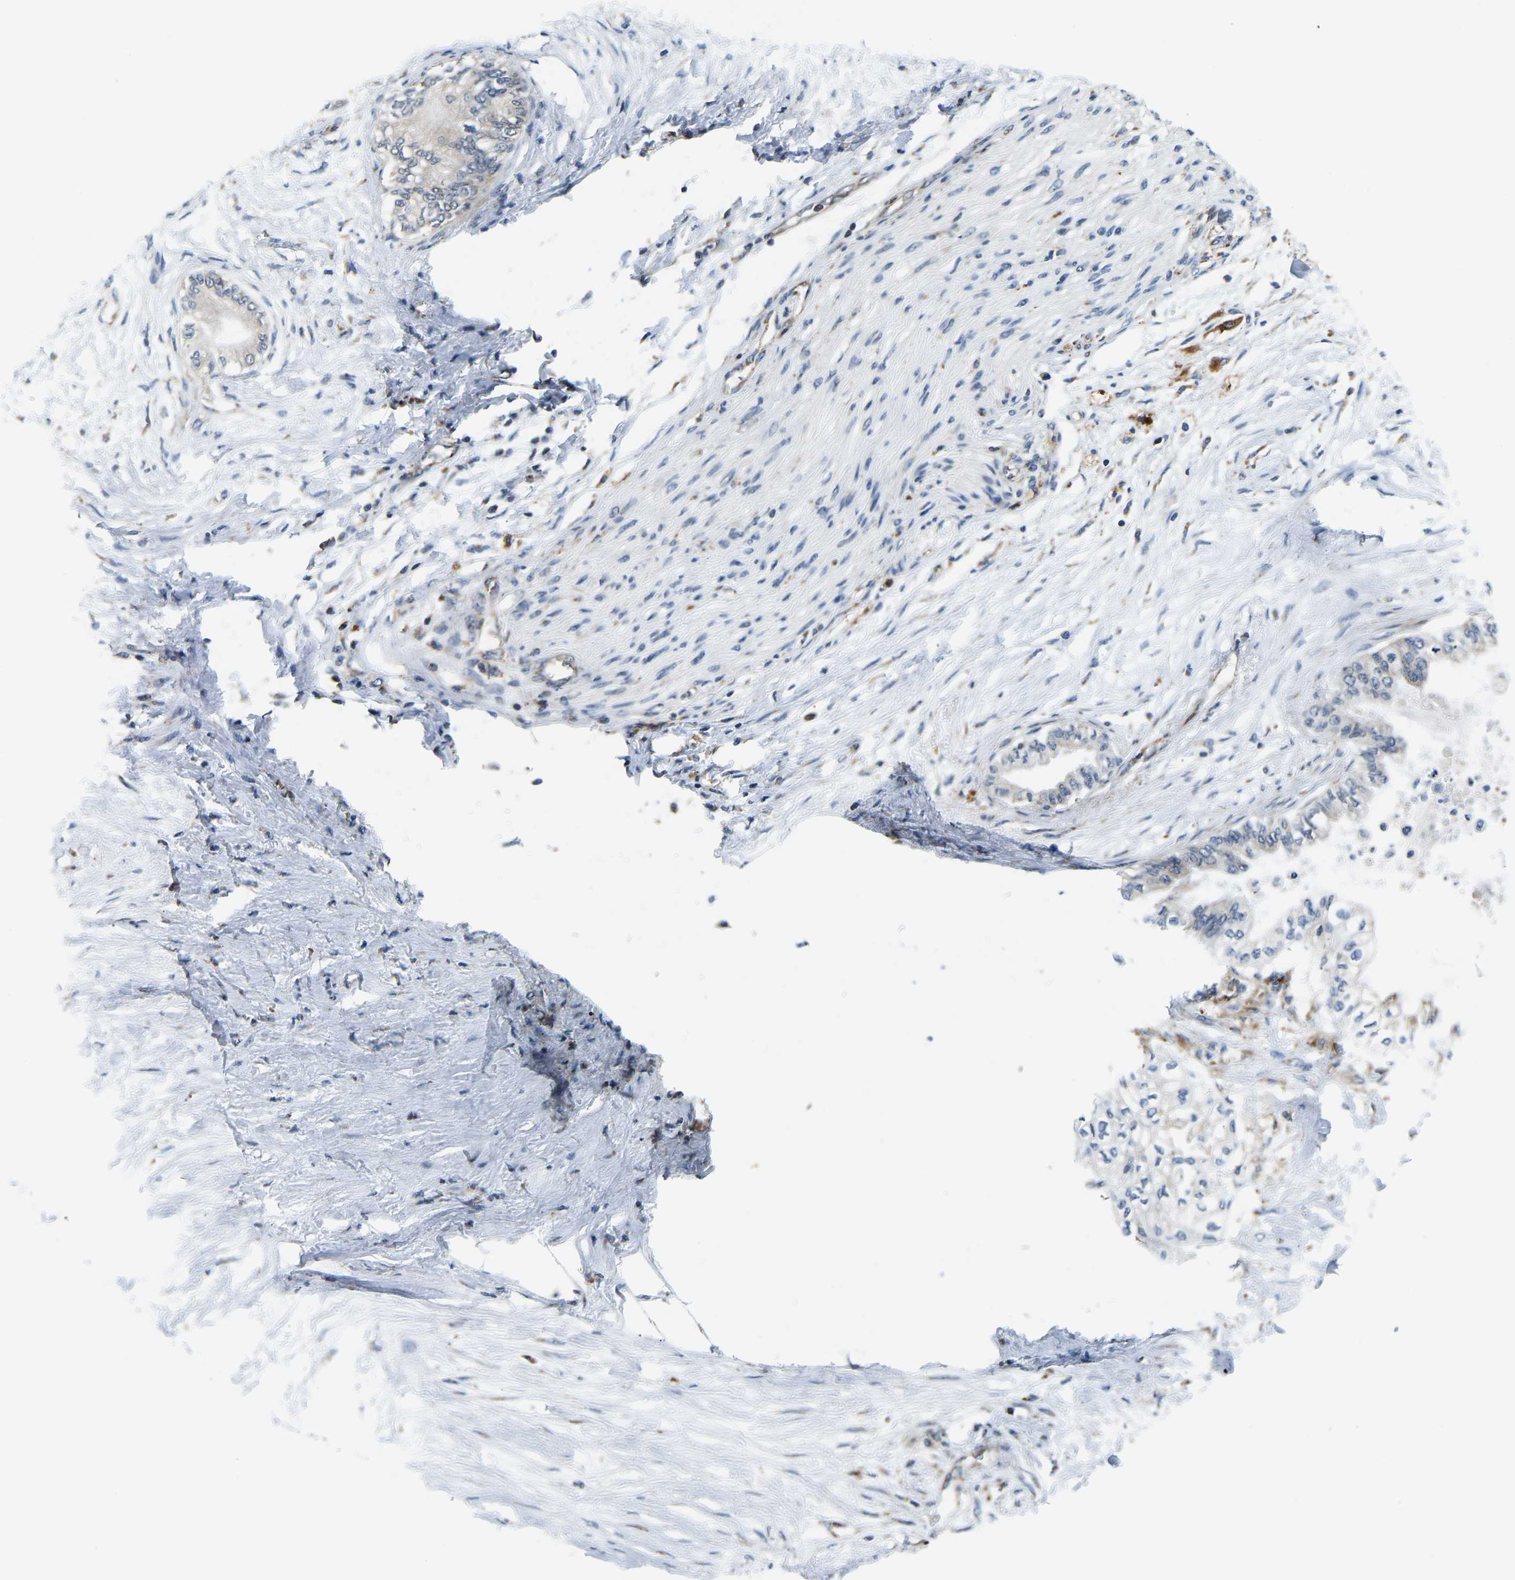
{"staining": {"intensity": "negative", "quantity": "none", "location": "none"}, "tissue": "pancreatic cancer", "cell_type": "Tumor cells", "image_type": "cancer", "snomed": [{"axis": "morphology", "description": "Normal tissue, NOS"}, {"axis": "morphology", "description": "Adenocarcinoma, NOS"}, {"axis": "topography", "description": "Pancreas"}, {"axis": "topography", "description": "Duodenum"}], "caption": "Human pancreatic cancer (adenocarcinoma) stained for a protein using IHC exhibits no staining in tumor cells.", "gene": "GIMAP7", "patient": {"sex": "female", "age": 60}}